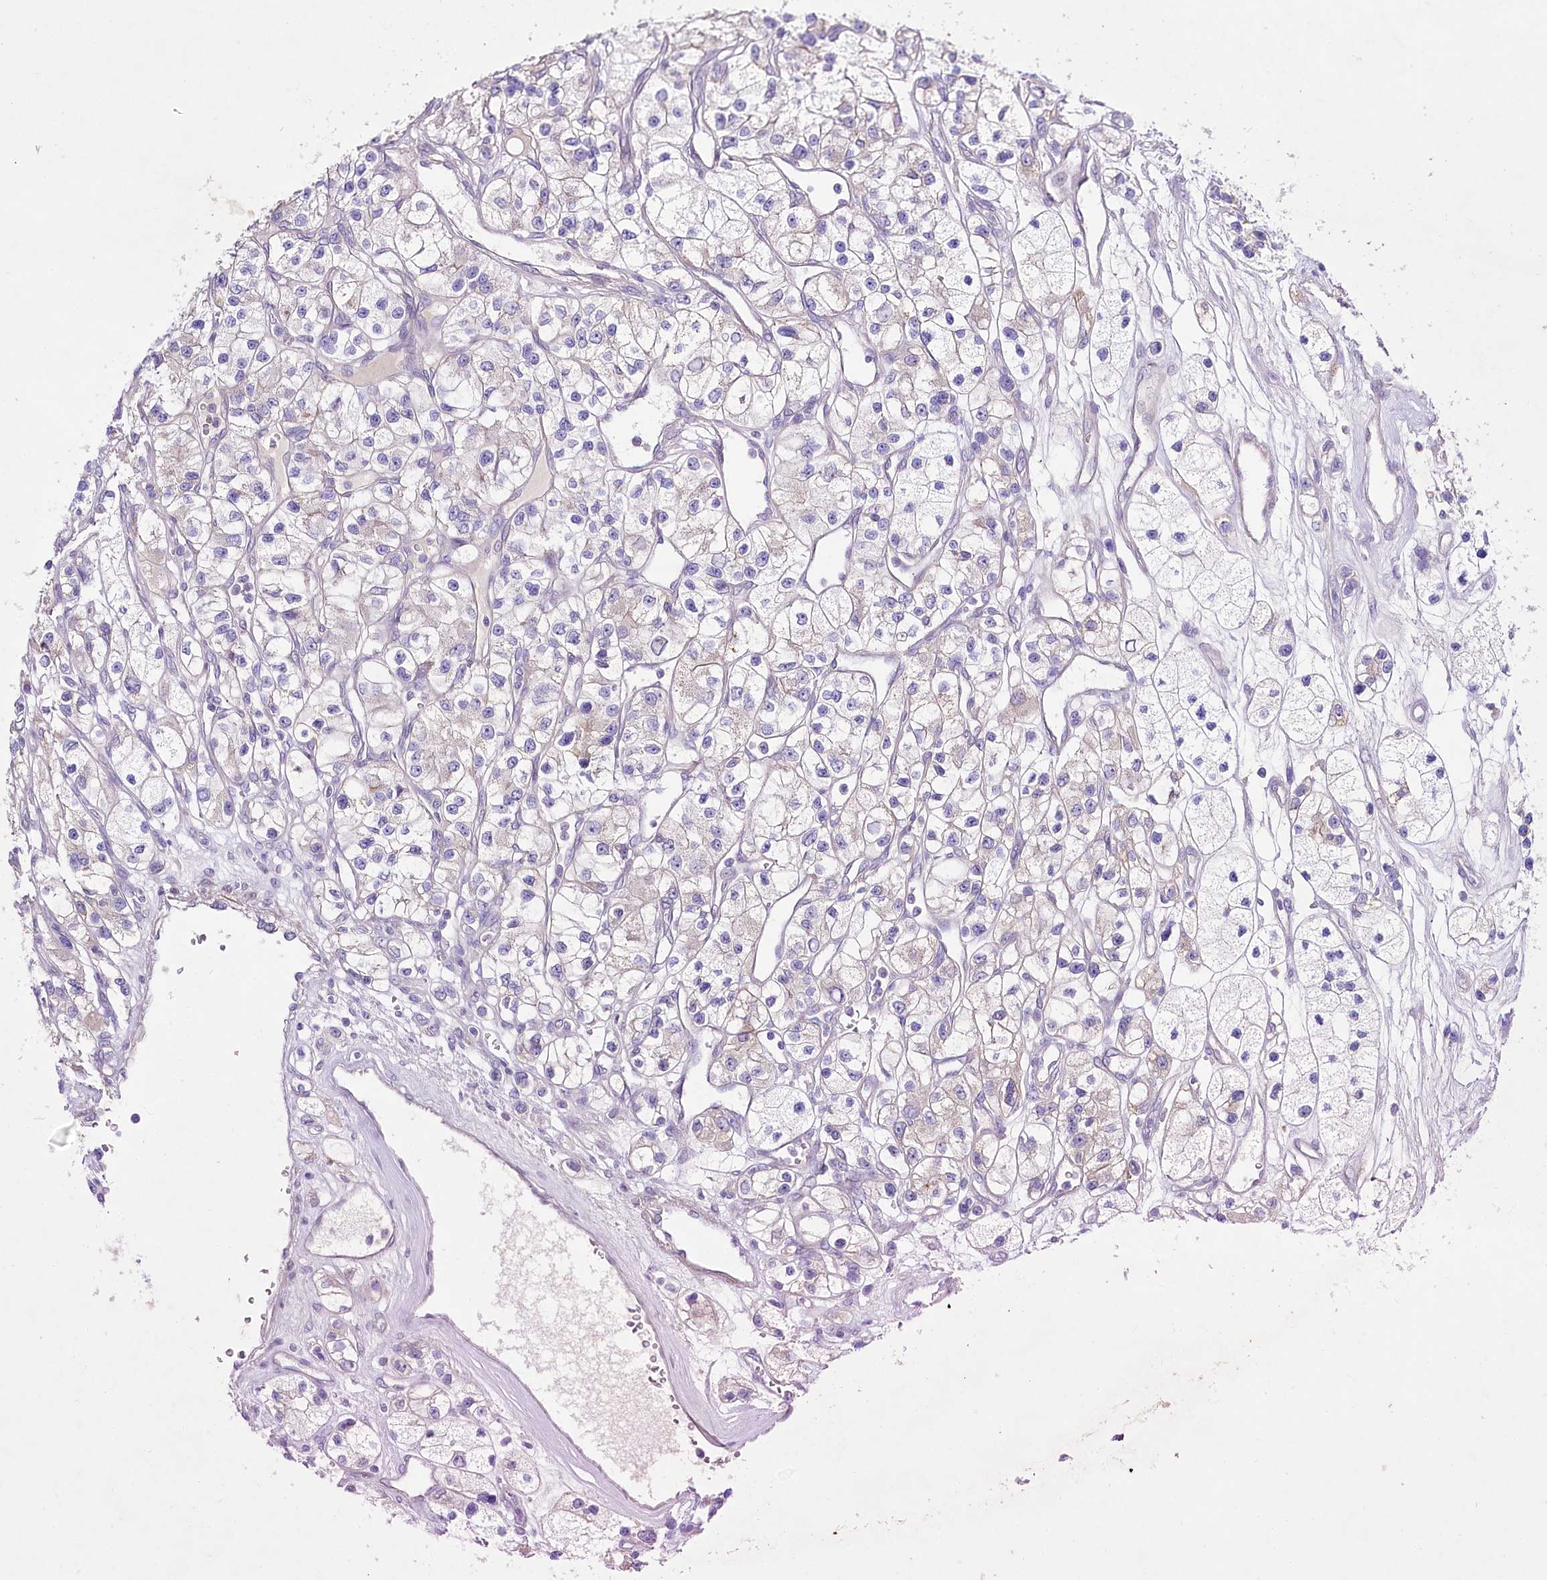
{"staining": {"intensity": "negative", "quantity": "none", "location": "none"}, "tissue": "renal cancer", "cell_type": "Tumor cells", "image_type": "cancer", "snomed": [{"axis": "morphology", "description": "Adenocarcinoma, NOS"}, {"axis": "topography", "description": "Kidney"}], "caption": "This is an IHC micrograph of renal cancer (adenocarcinoma). There is no positivity in tumor cells.", "gene": "LRRC14B", "patient": {"sex": "female", "age": 57}}